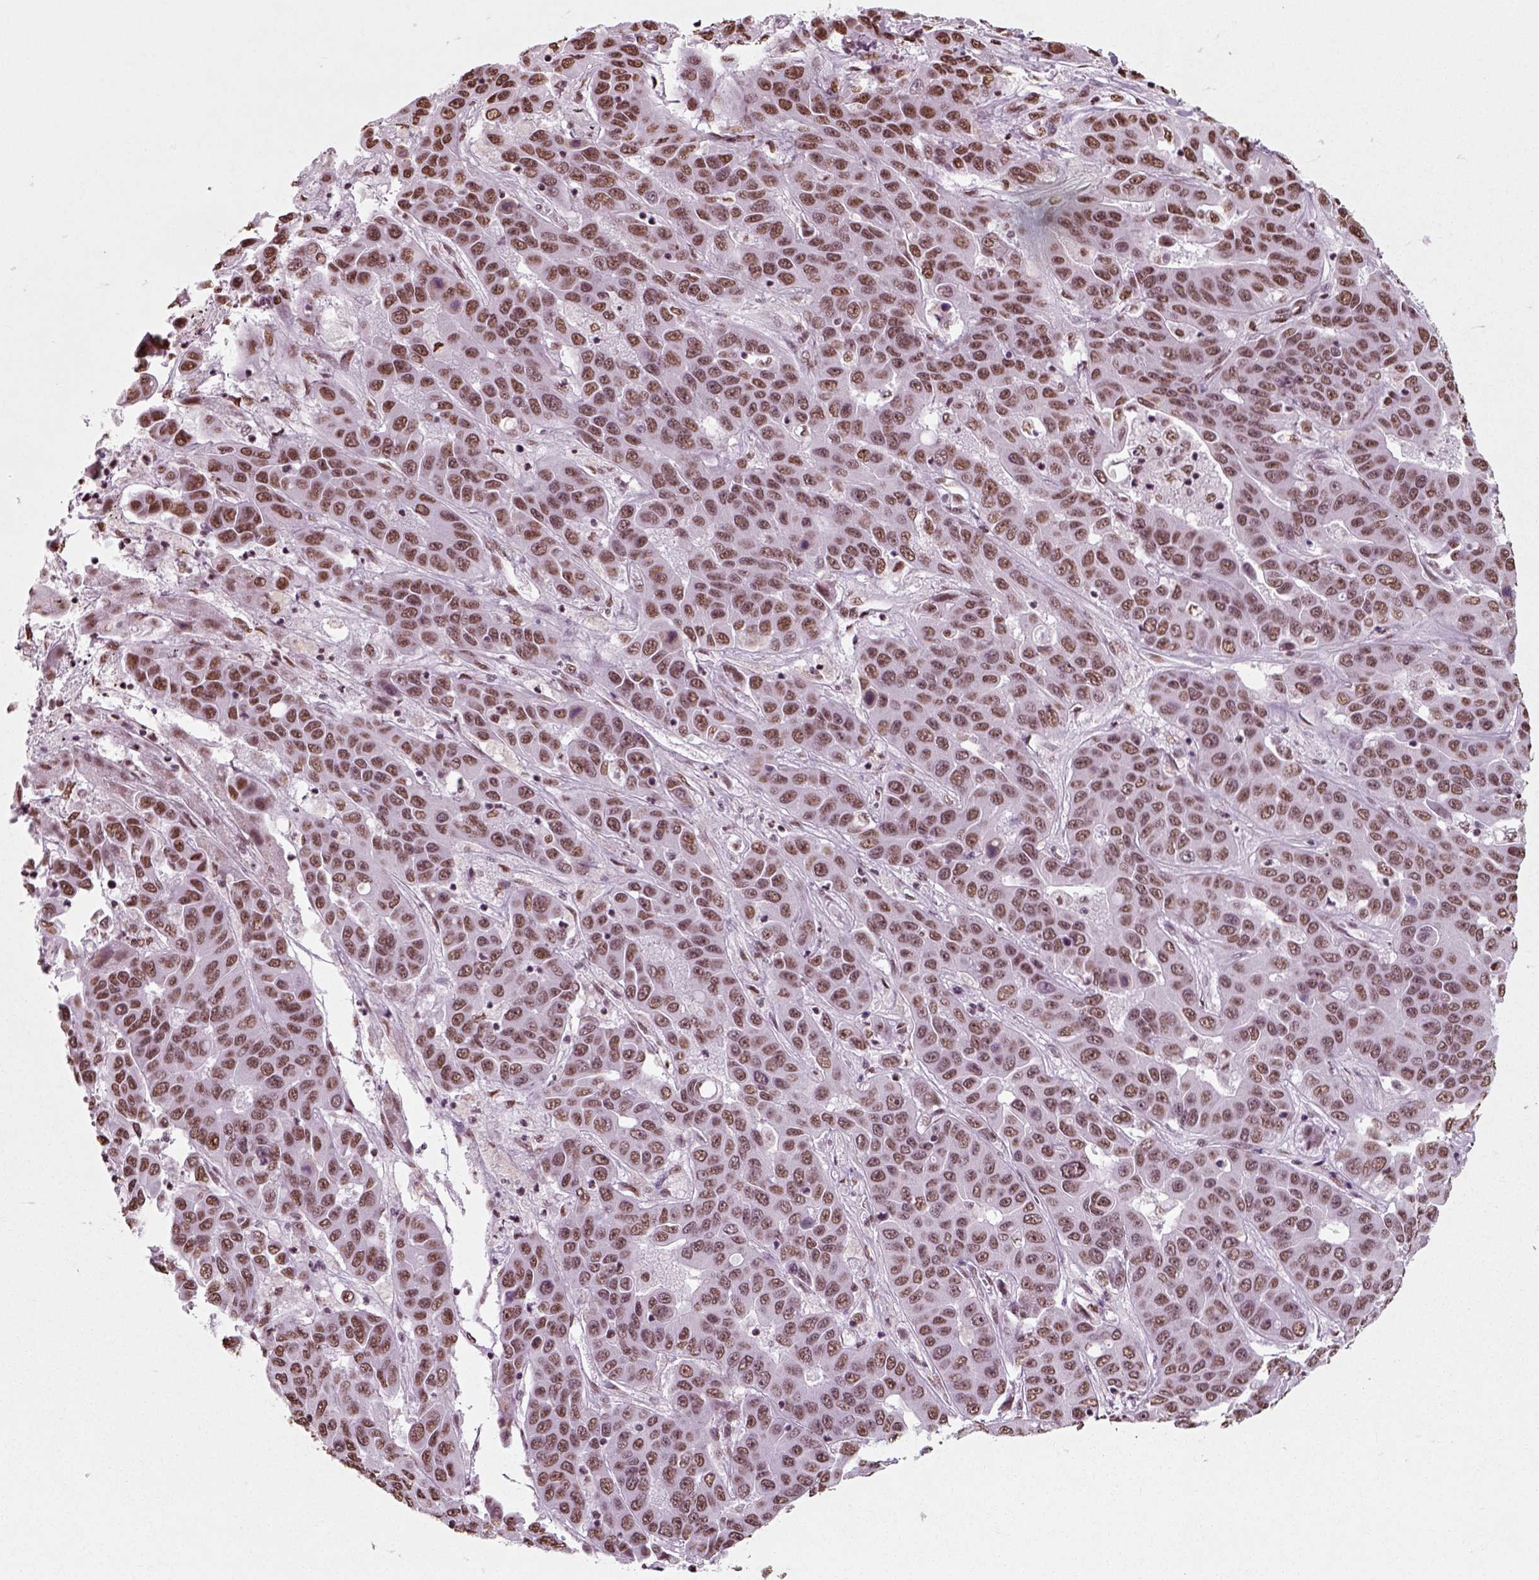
{"staining": {"intensity": "moderate", "quantity": ">75%", "location": "nuclear"}, "tissue": "liver cancer", "cell_type": "Tumor cells", "image_type": "cancer", "snomed": [{"axis": "morphology", "description": "Cholangiocarcinoma"}, {"axis": "topography", "description": "Liver"}], "caption": "Immunohistochemistry of human liver cancer (cholangiocarcinoma) shows medium levels of moderate nuclear expression in approximately >75% of tumor cells.", "gene": "POLR1H", "patient": {"sex": "female", "age": 52}}